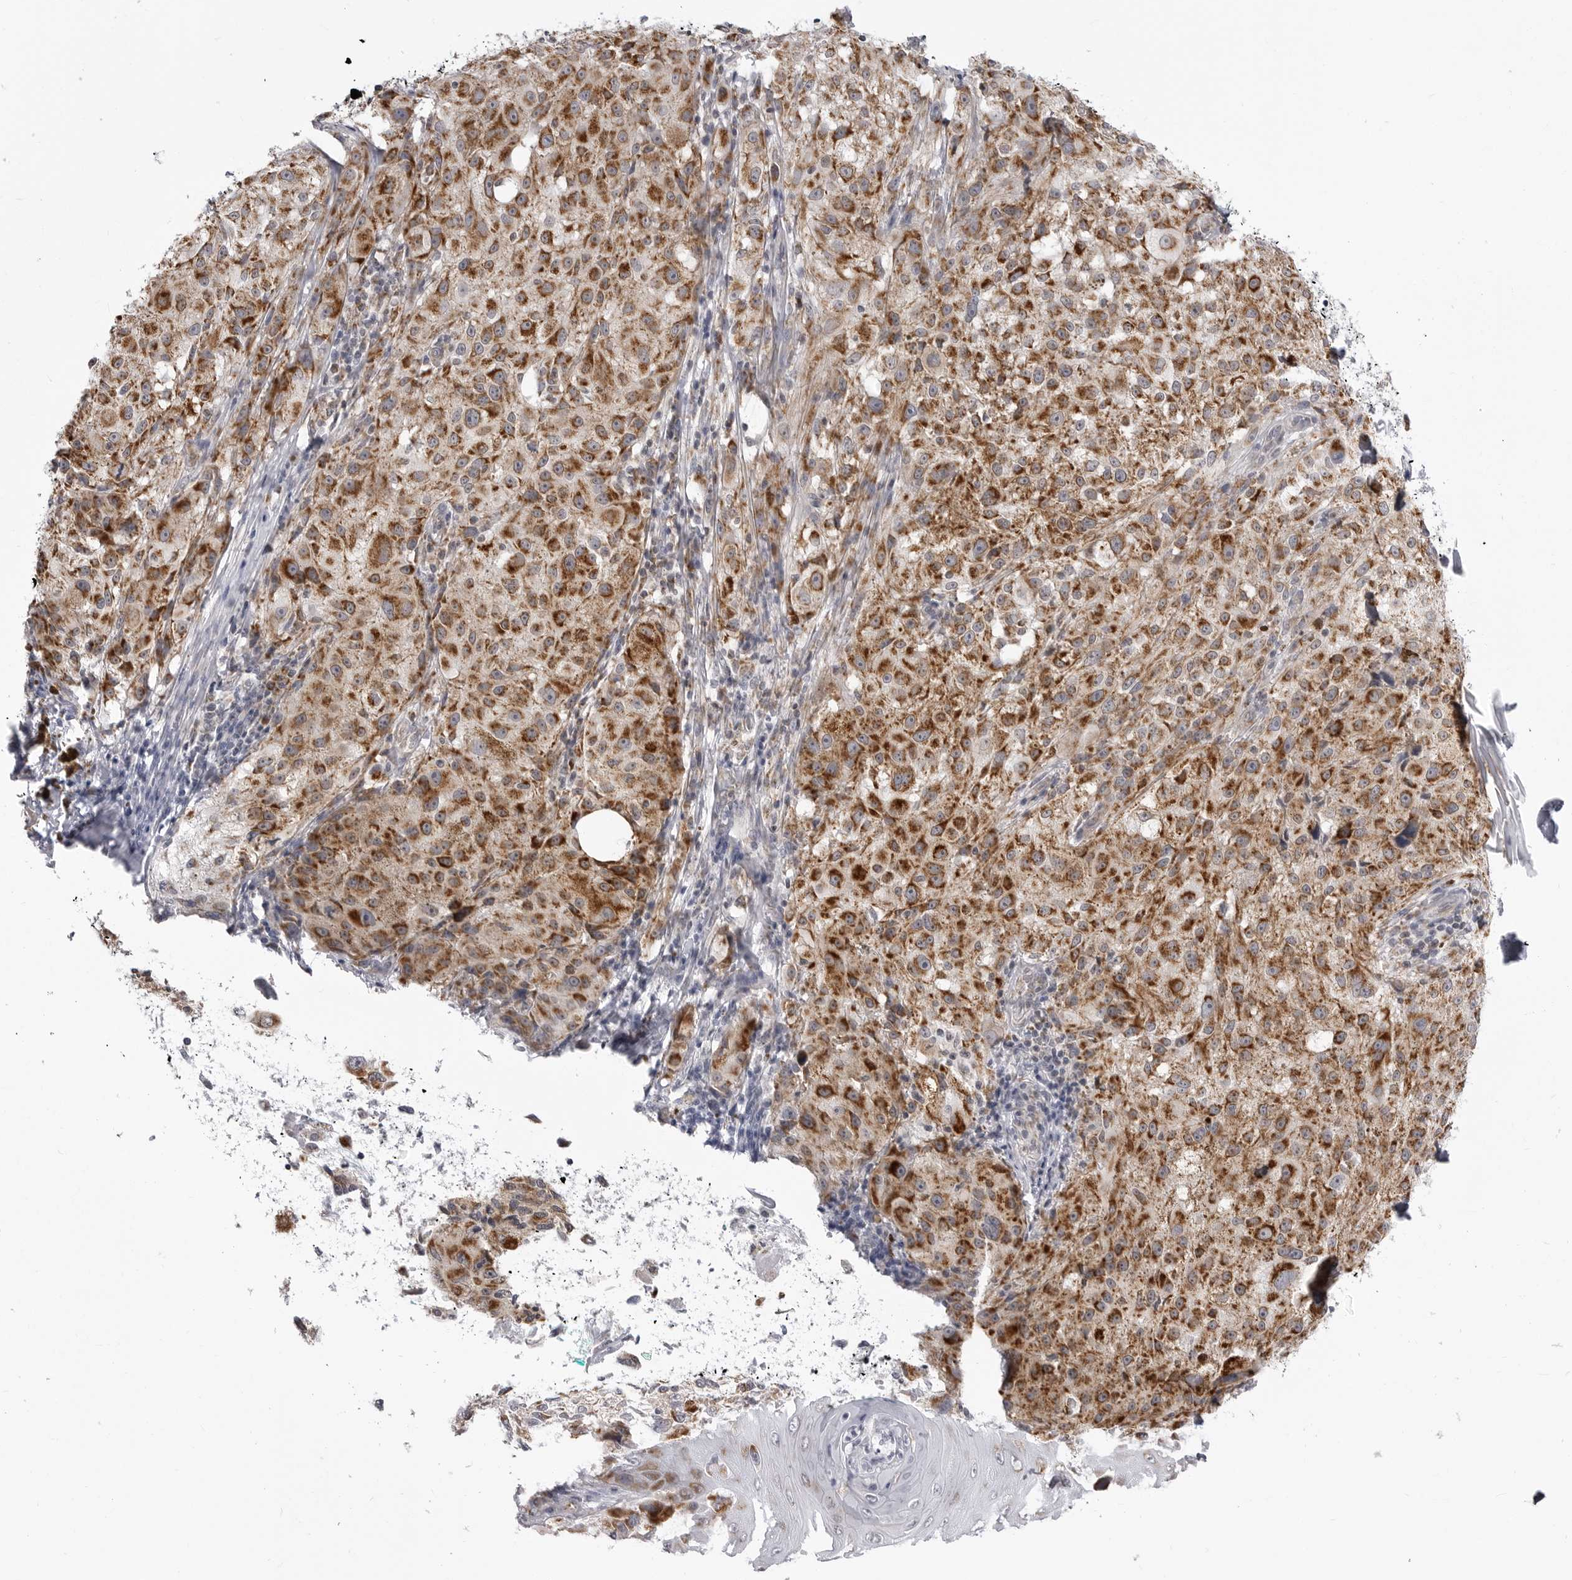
{"staining": {"intensity": "strong", "quantity": ">75%", "location": "cytoplasmic/membranous"}, "tissue": "melanoma", "cell_type": "Tumor cells", "image_type": "cancer", "snomed": [{"axis": "morphology", "description": "Malignant melanoma, NOS"}, {"axis": "topography", "description": "Skin"}], "caption": "Human malignant melanoma stained with a brown dye shows strong cytoplasmic/membranous positive positivity in about >75% of tumor cells.", "gene": "FH", "patient": {"sex": "female", "age": 73}}